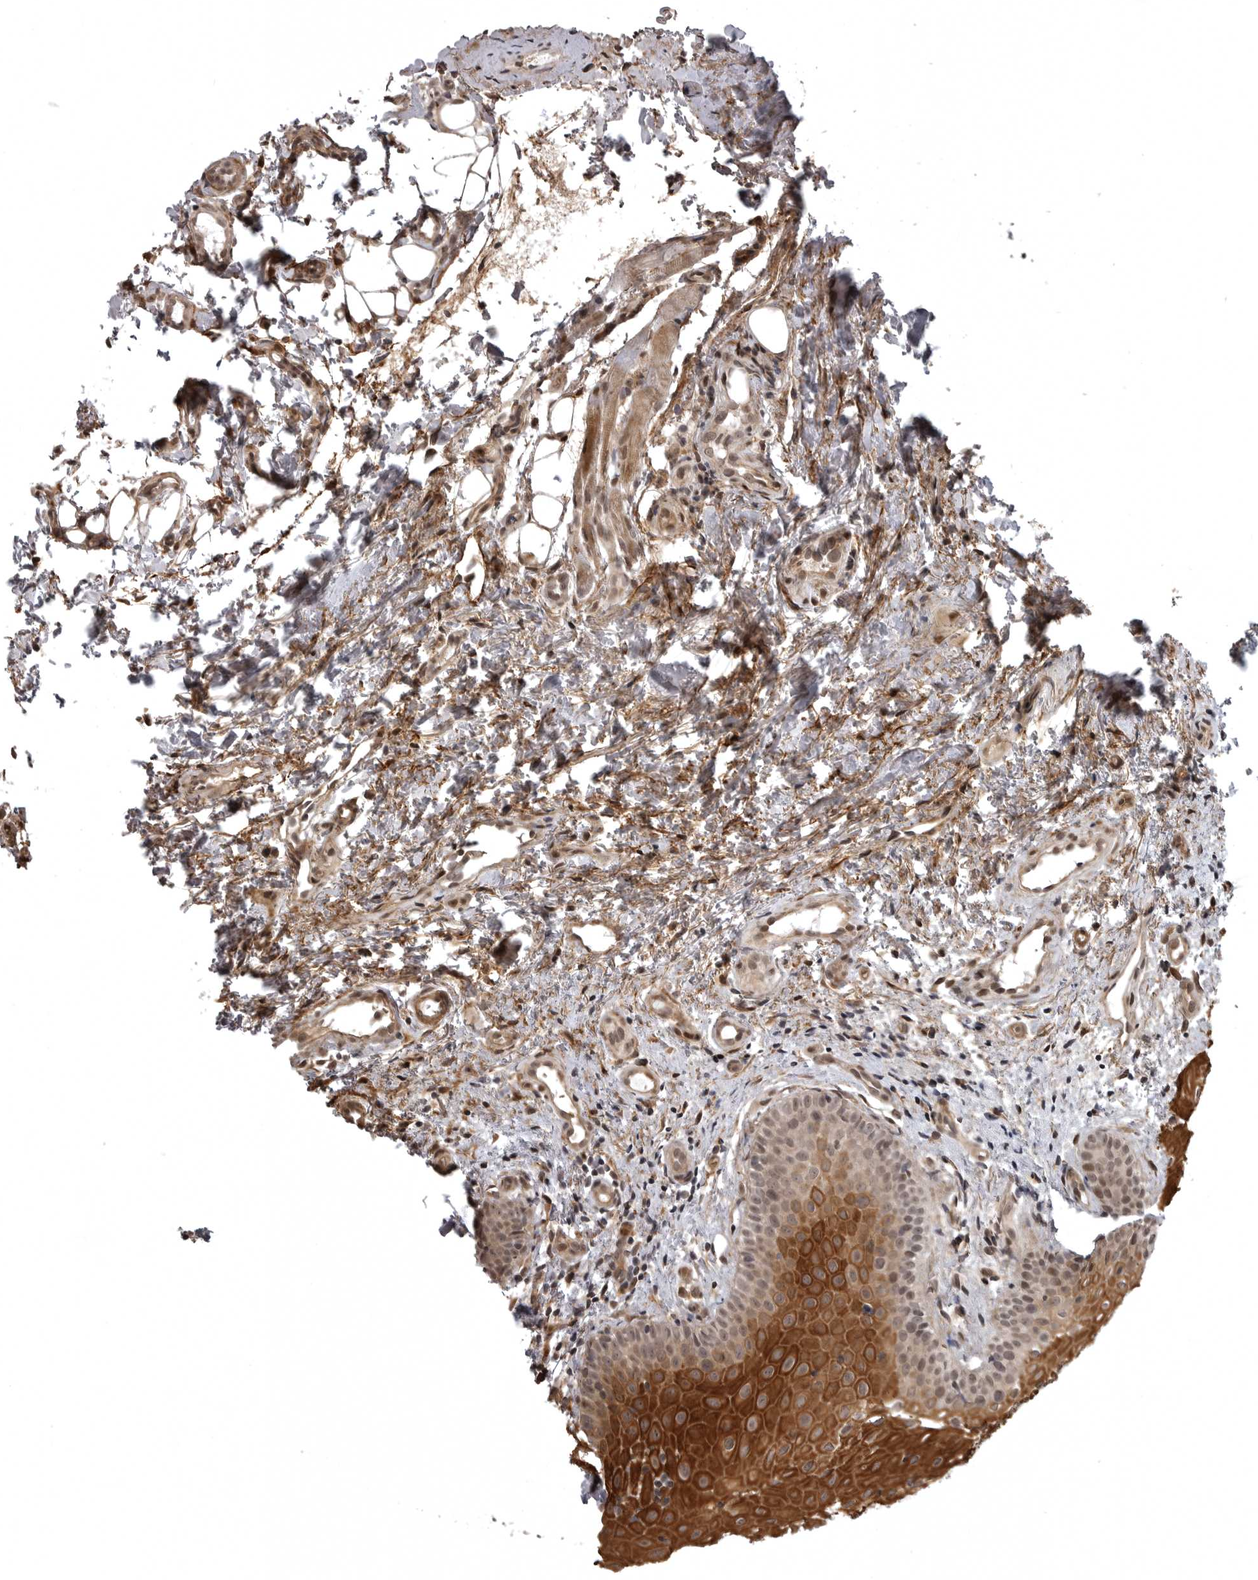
{"staining": {"intensity": "strong", "quantity": ">75%", "location": "cytoplasmic/membranous,nuclear"}, "tissue": "oral mucosa", "cell_type": "Squamous epithelial cells", "image_type": "normal", "snomed": [{"axis": "morphology", "description": "Normal tissue, NOS"}, {"axis": "topography", "description": "Oral tissue"}], "caption": "Immunohistochemistry (IHC) image of benign oral mucosa: oral mucosa stained using immunohistochemistry (IHC) demonstrates high levels of strong protein expression localized specifically in the cytoplasmic/membranous,nuclear of squamous epithelial cells, appearing as a cytoplasmic/membranous,nuclear brown color.", "gene": "SNX16", "patient": {"sex": "male", "age": 60}}